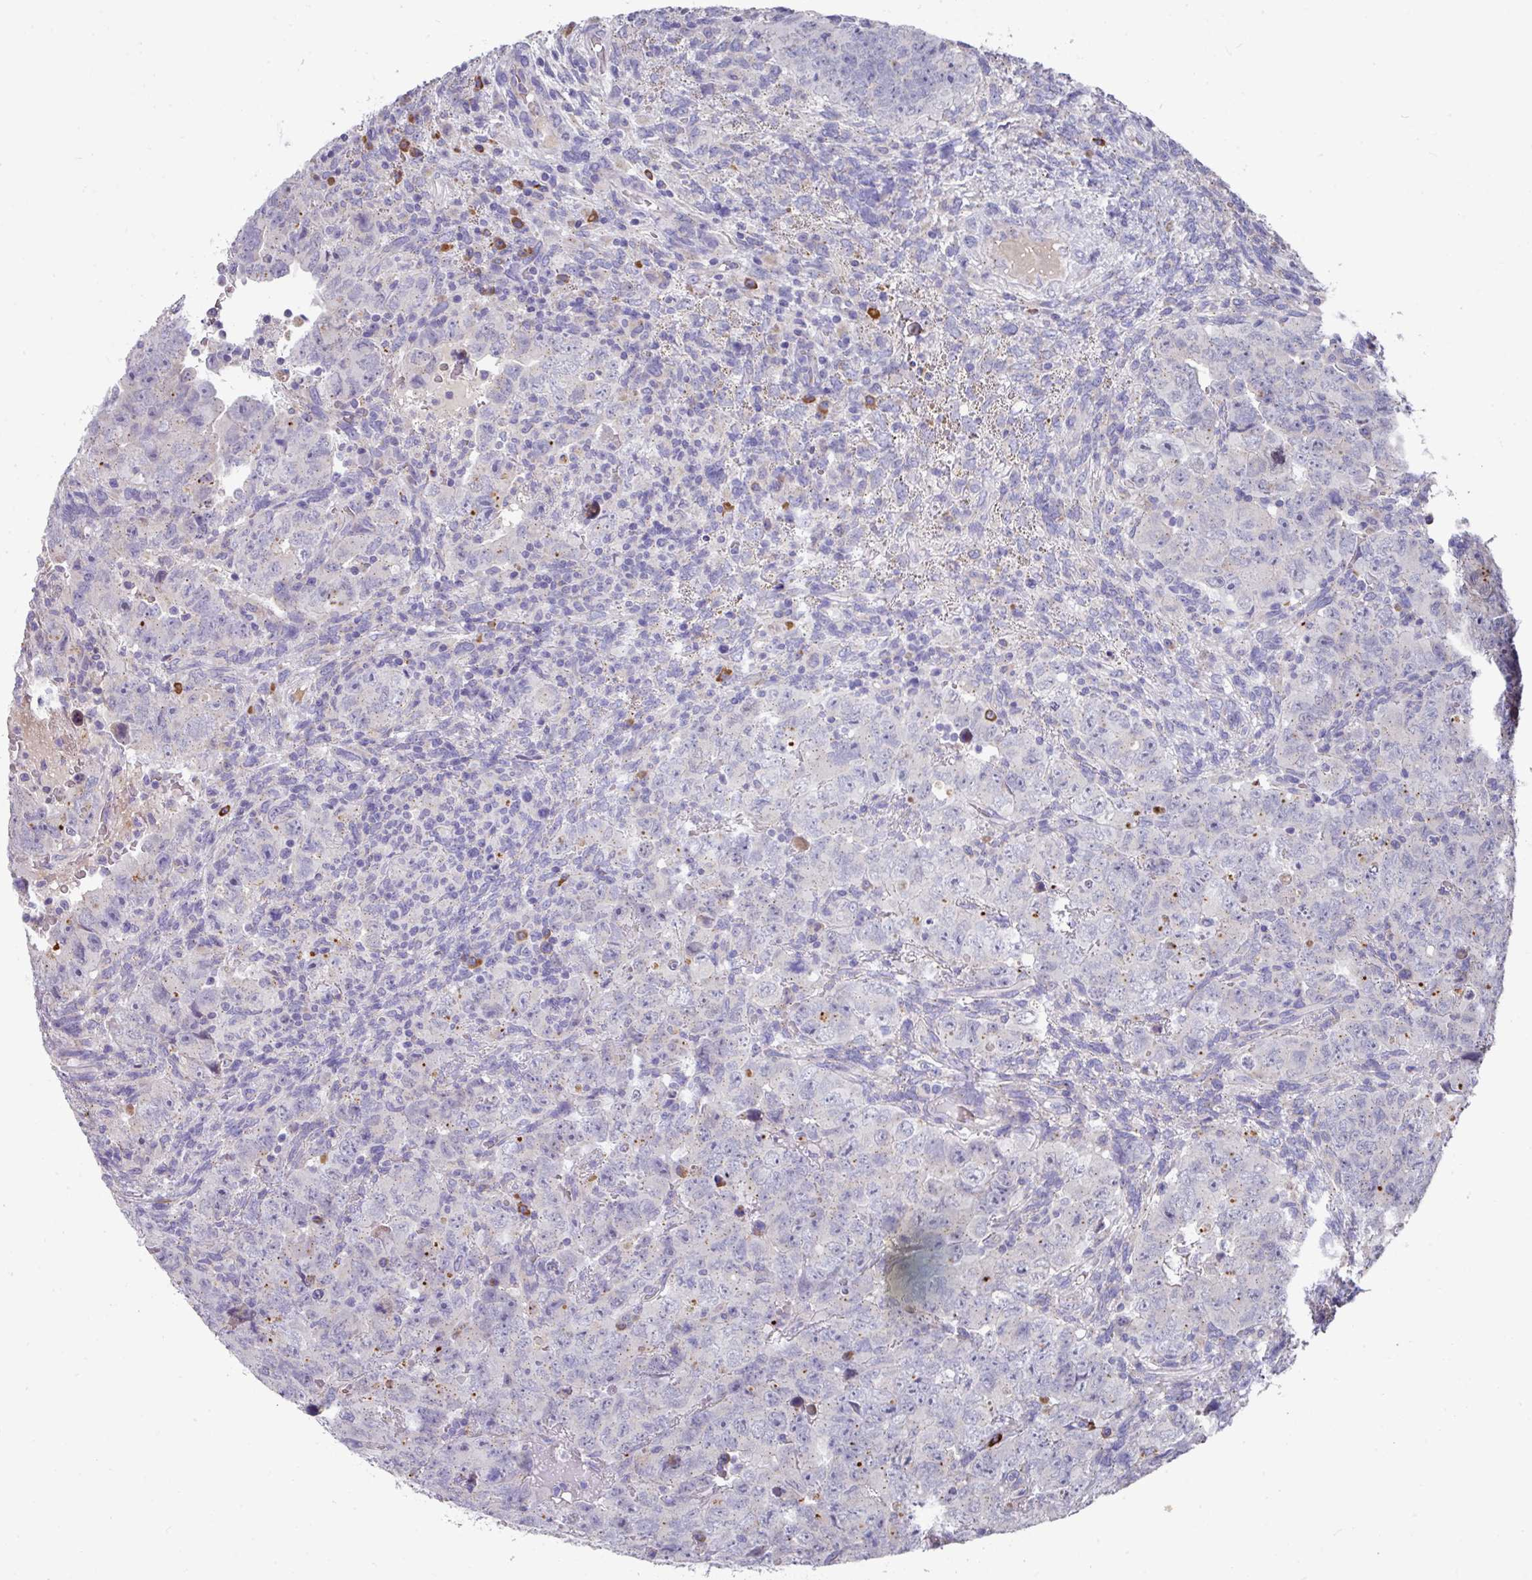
{"staining": {"intensity": "negative", "quantity": "none", "location": "none"}, "tissue": "testis cancer", "cell_type": "Tumor cells", "image_type": "cancer", "snomed": [{"axis": "morphology", "description": "Carcinoma, Embryonal, NOS"}, {"axis": "topography", "description": "Testis"}], "caption": "An IHC image of testis cancer (embryonal carcinoma) is shown. There is no staining in tumor cells of testis cancer (embryonal carcinoma).", "gene": "IL4R", "patient": {"sex": "male", "age": 24}}